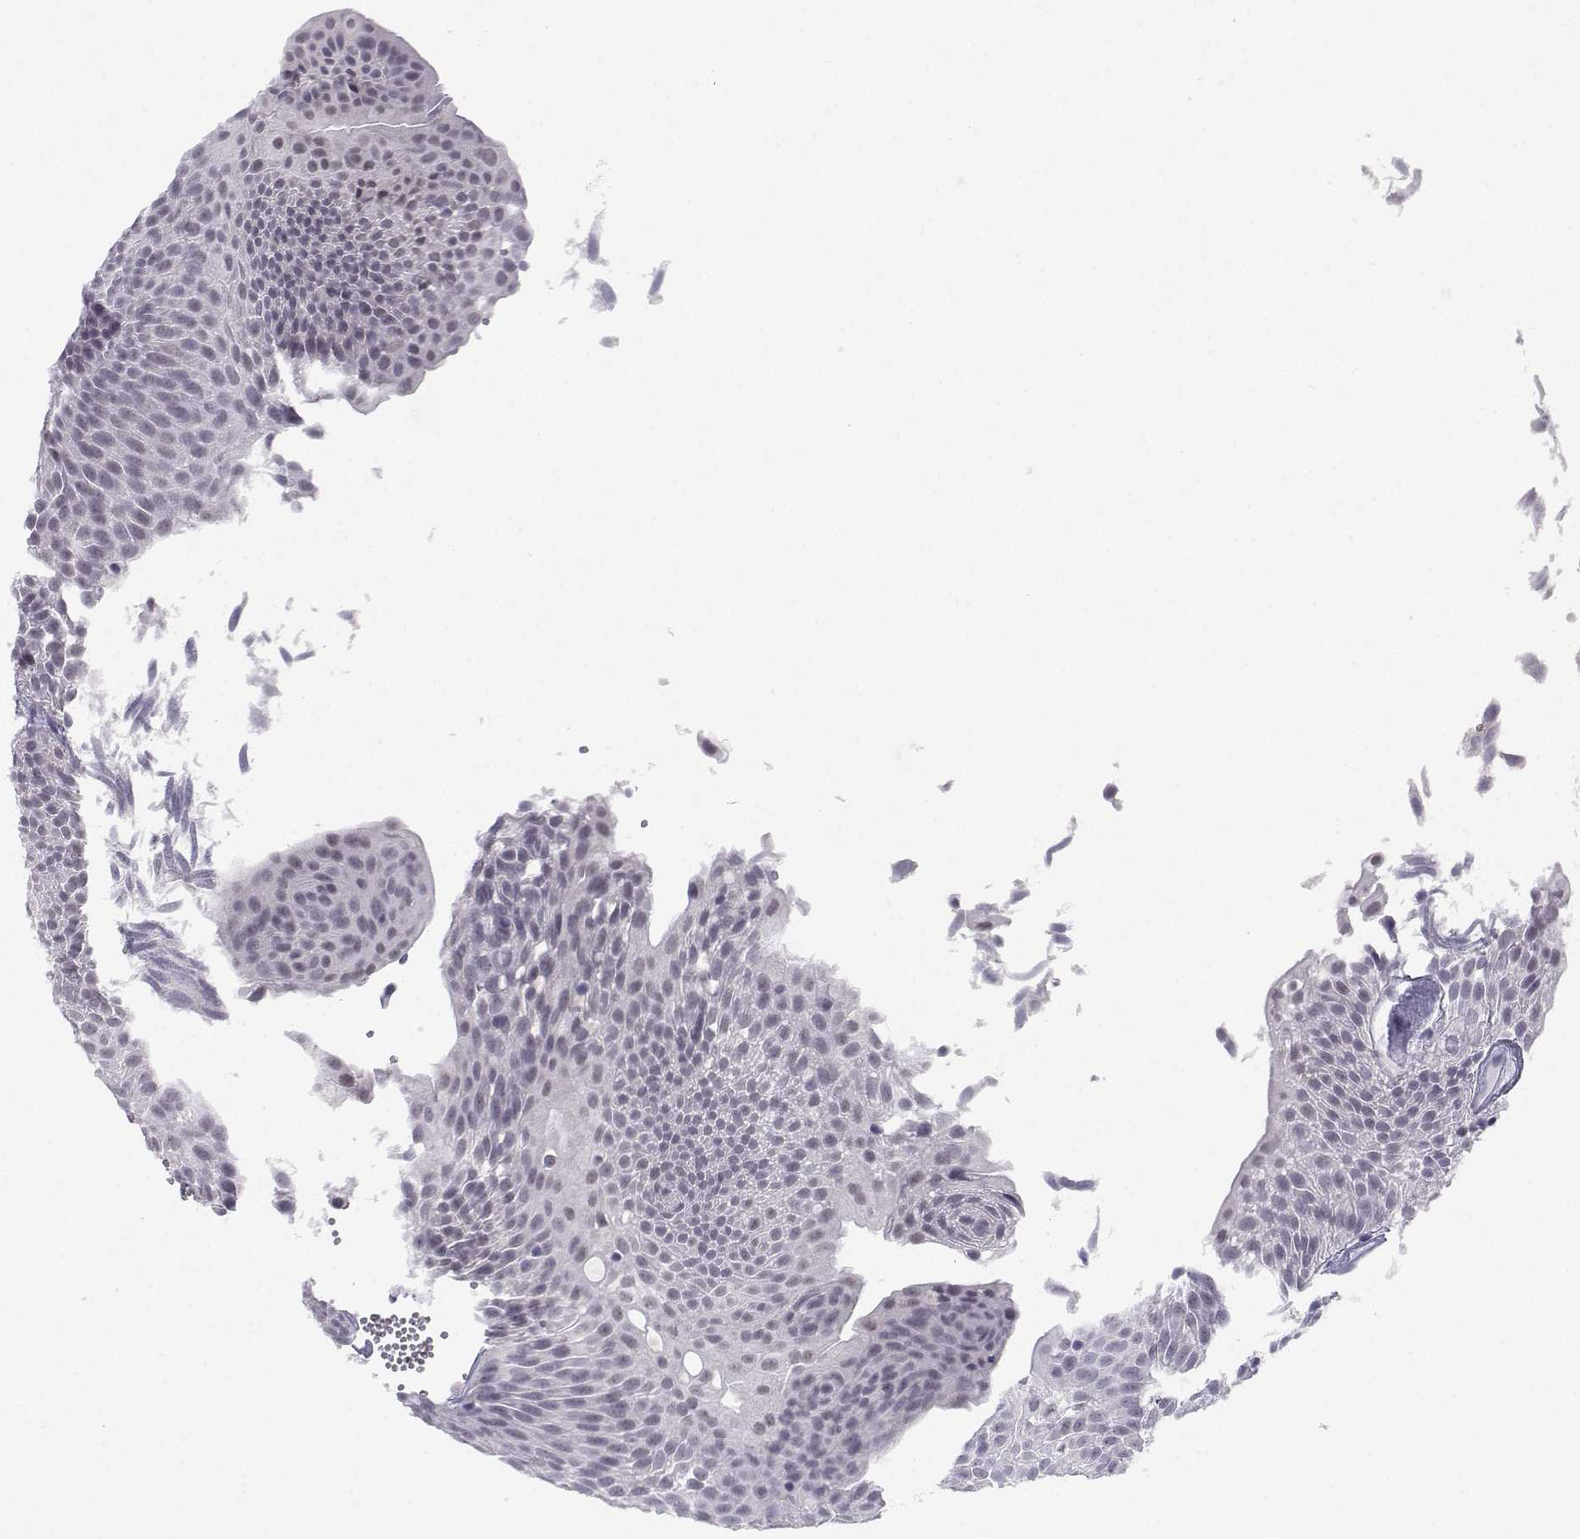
{"staining": {"intensity": "negative", "quantity": "none", "location": "none"}, "tissue": "urothelial cancer", "cell_type": "Tumor cells", "image_type": "cancer", "snomed": [{"axis": "morphology", "description": "Urothelial carcinoma, Low grade"}, {"axis": "topography", "description": "Urinary bladder"}], "caption": "The image reveals no significant staining in tumor cells of low-grade urothelial carcinoma.", "gene": "MED26", "patient": {"sex": "male", "age": 52}}